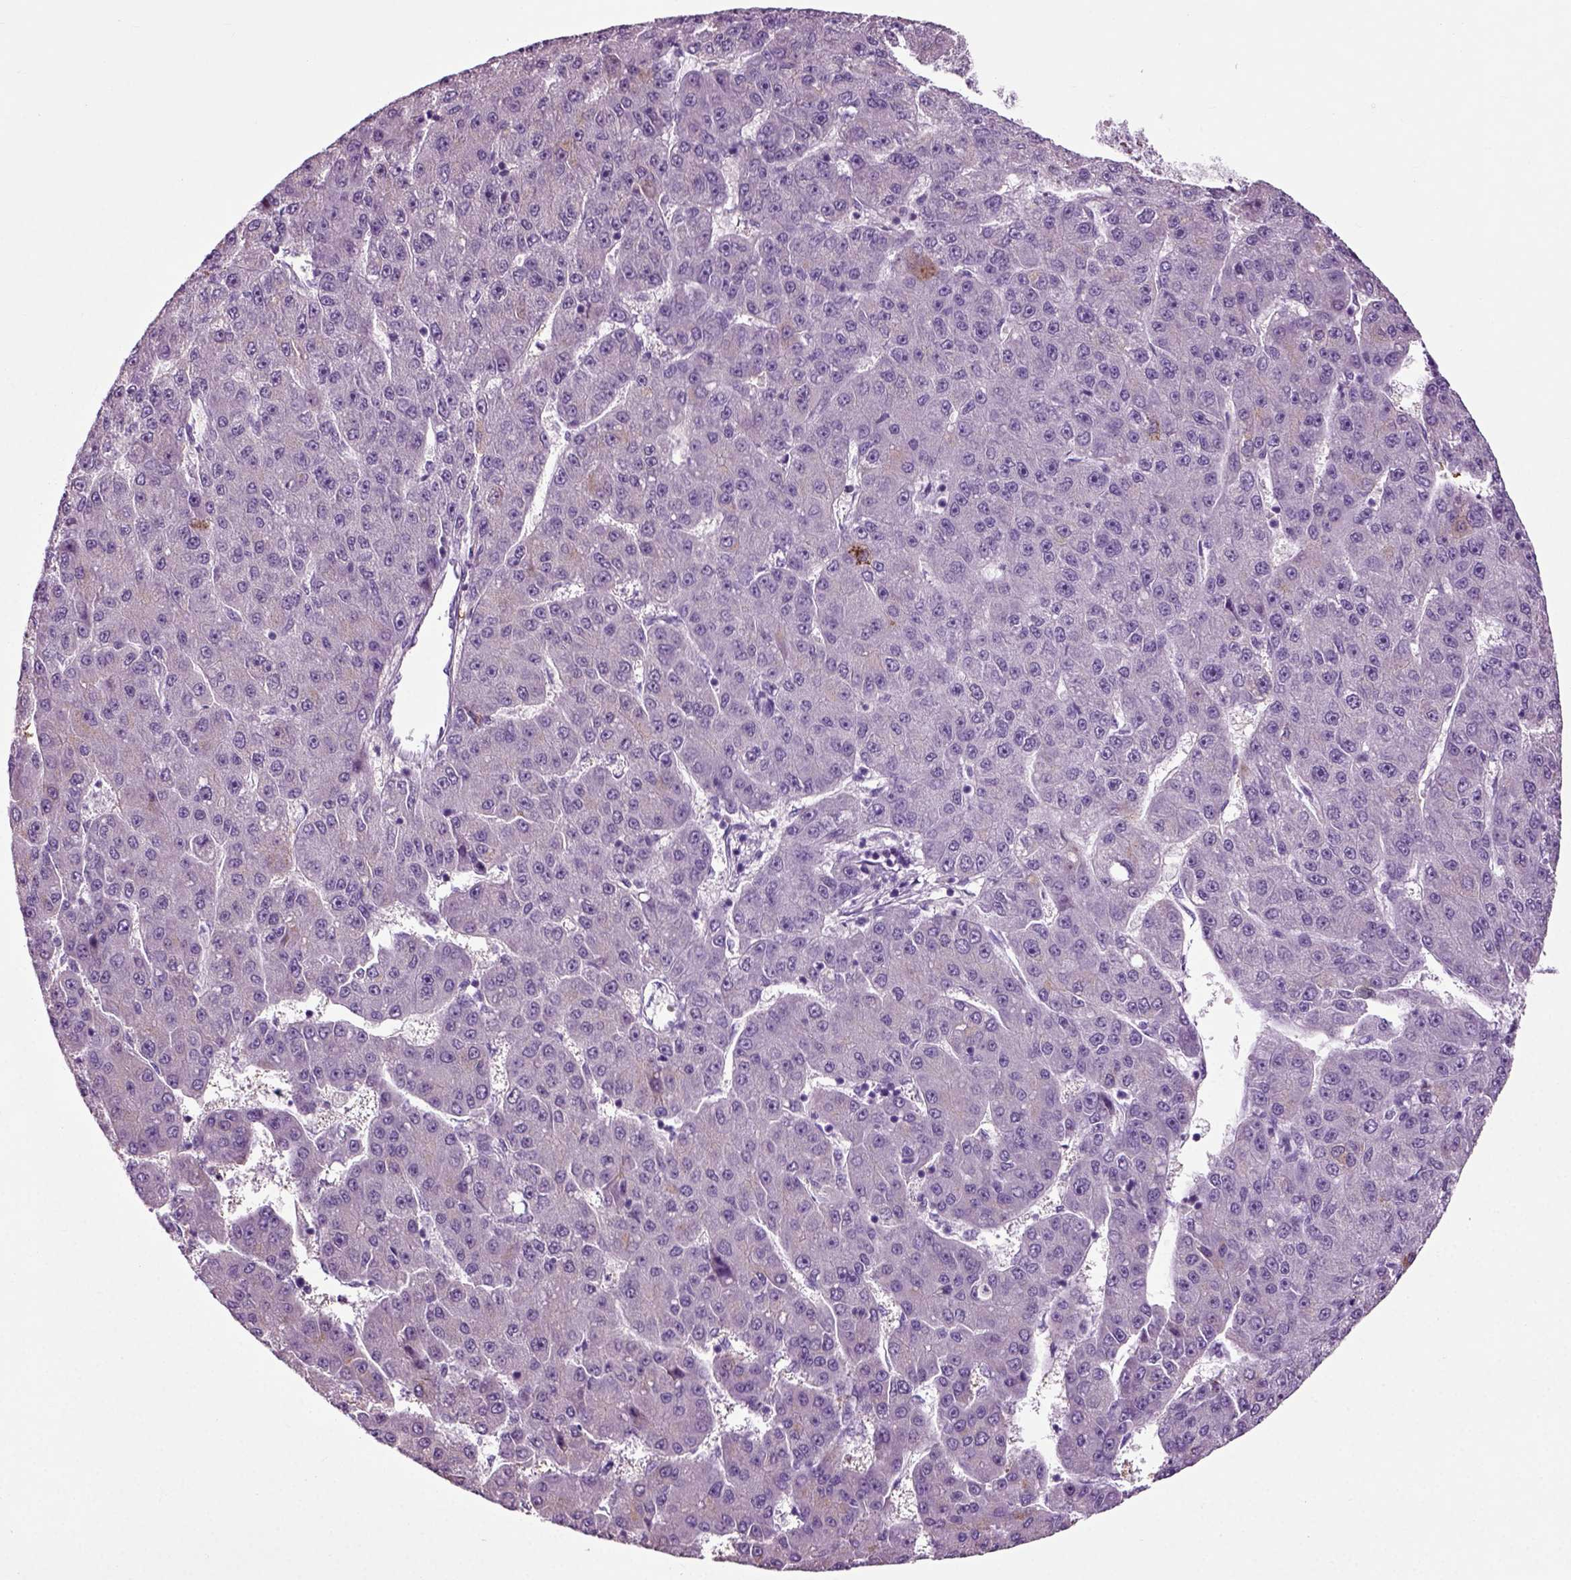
{"staining": {"intensity": "negative", "quantity": "none", "location": "none"}, "tissue": "liver cancer", "cell_type": "Tumor cells", "image_type": "cancer", "snomed": [{"axis": "morphology", "description": "Carcinoma, Hepatocellular, NOS"}, {"axis": "topography", "description": "Liver"}], "caption": "This micrograph is of liver cancer (hepatocellular carcinoma) stained with immunohistochemistry (IHC) to label a protein in brown with the nuclei are counter-stained blue. There is no expression in tumor cells.", "gene": "DNAH10", "patient": {"sex": "male", "age": 67}}